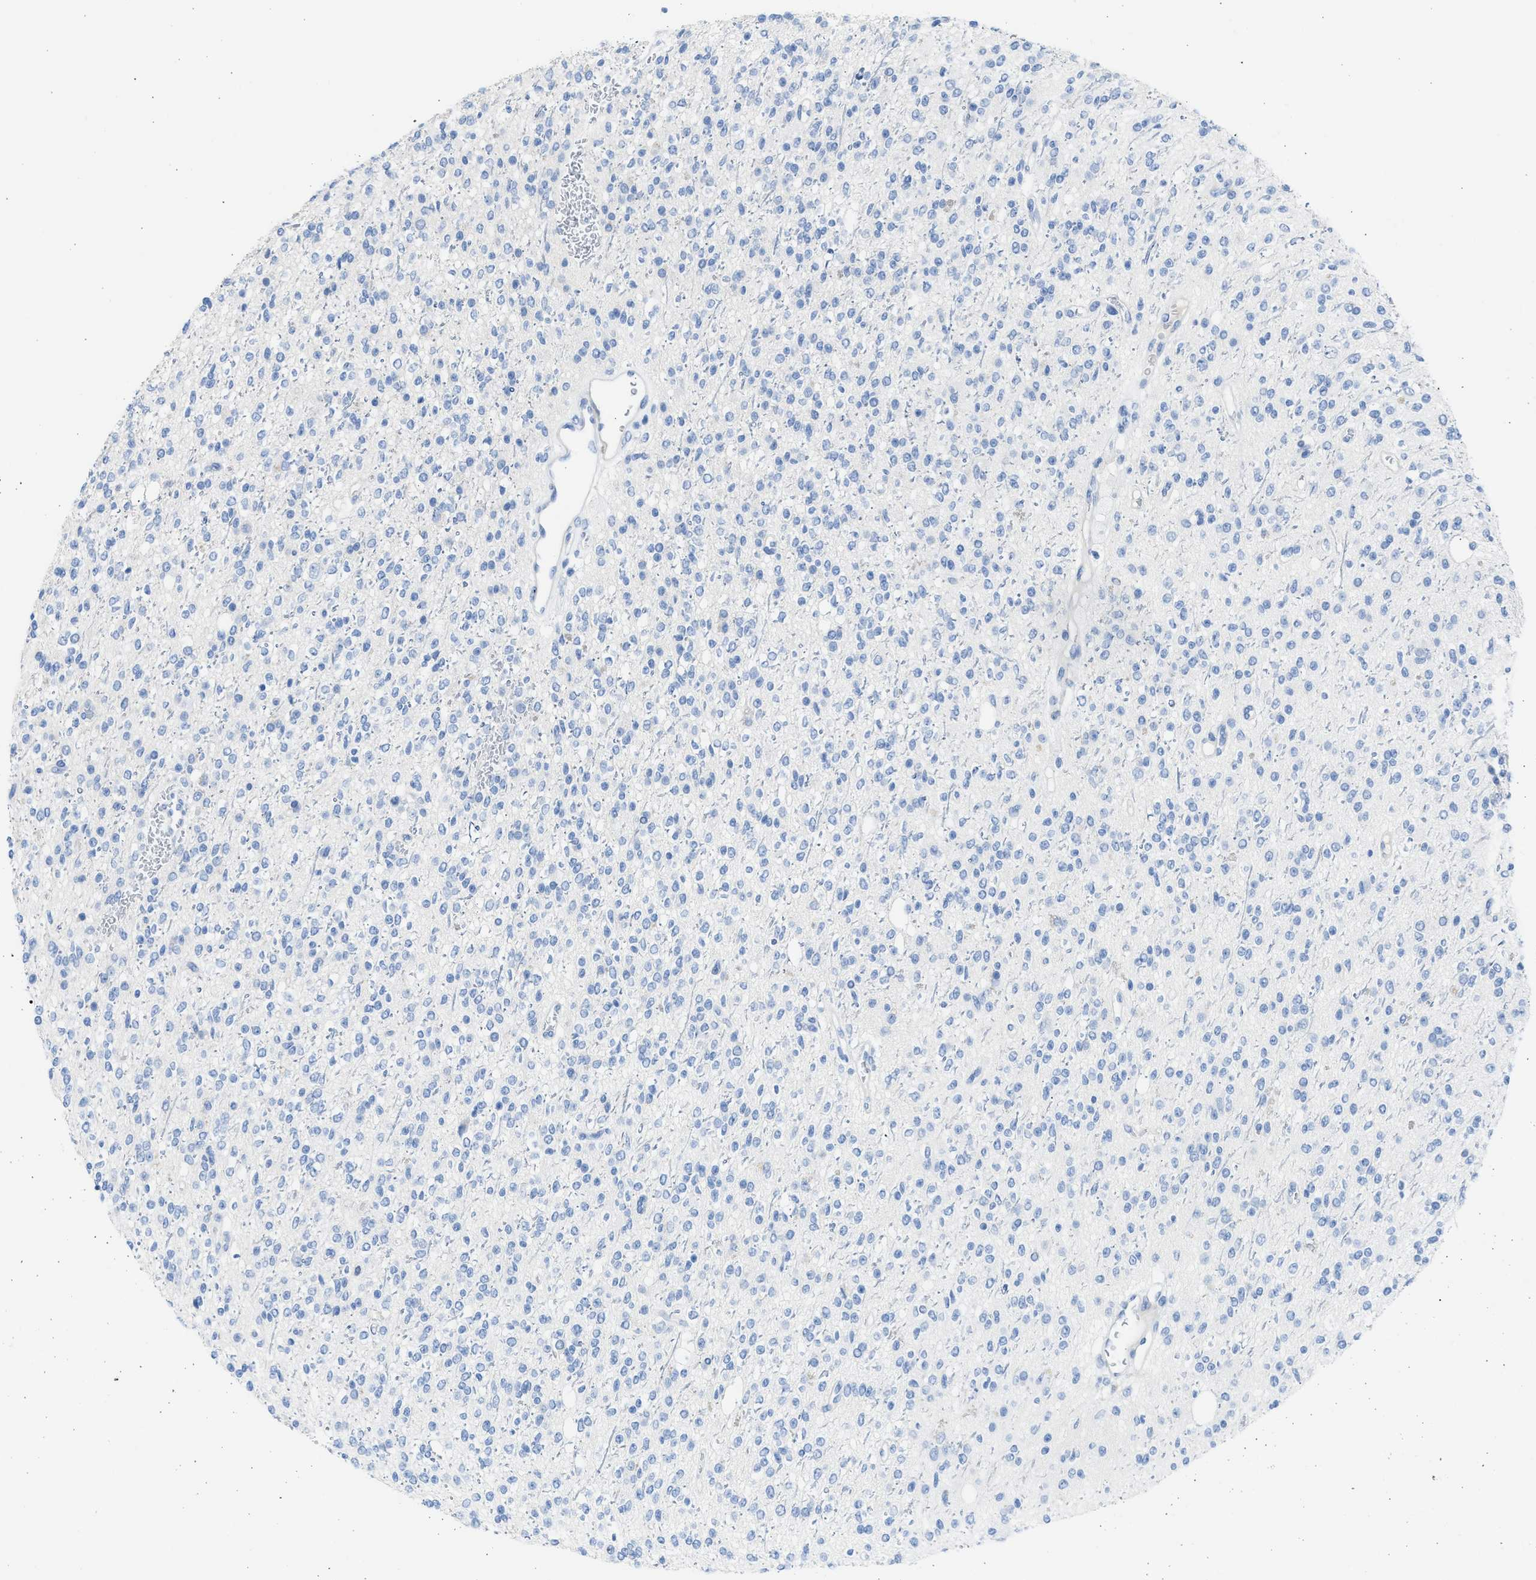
{"staining": {"intensity": "negative", "quantity": "none", "location": "none"}, "tissue": "glioma", "cell_type": "Tumor cells", "image_type": "cancer", "snomed": [{"axis": "morphology", "description": "Glioma, malignant, High grade"}, {"axis": "topography", "description": "Brain"}], "caption": "Glioma was stained to show a protein in brown. There is no significant expression in tumor cells. The staining is performed using DAB brown chromogen with nuclei counter-stained in using hematoxylin.", "gene": "SPATA3", "patient": {"sex": "male", "age": 34}}